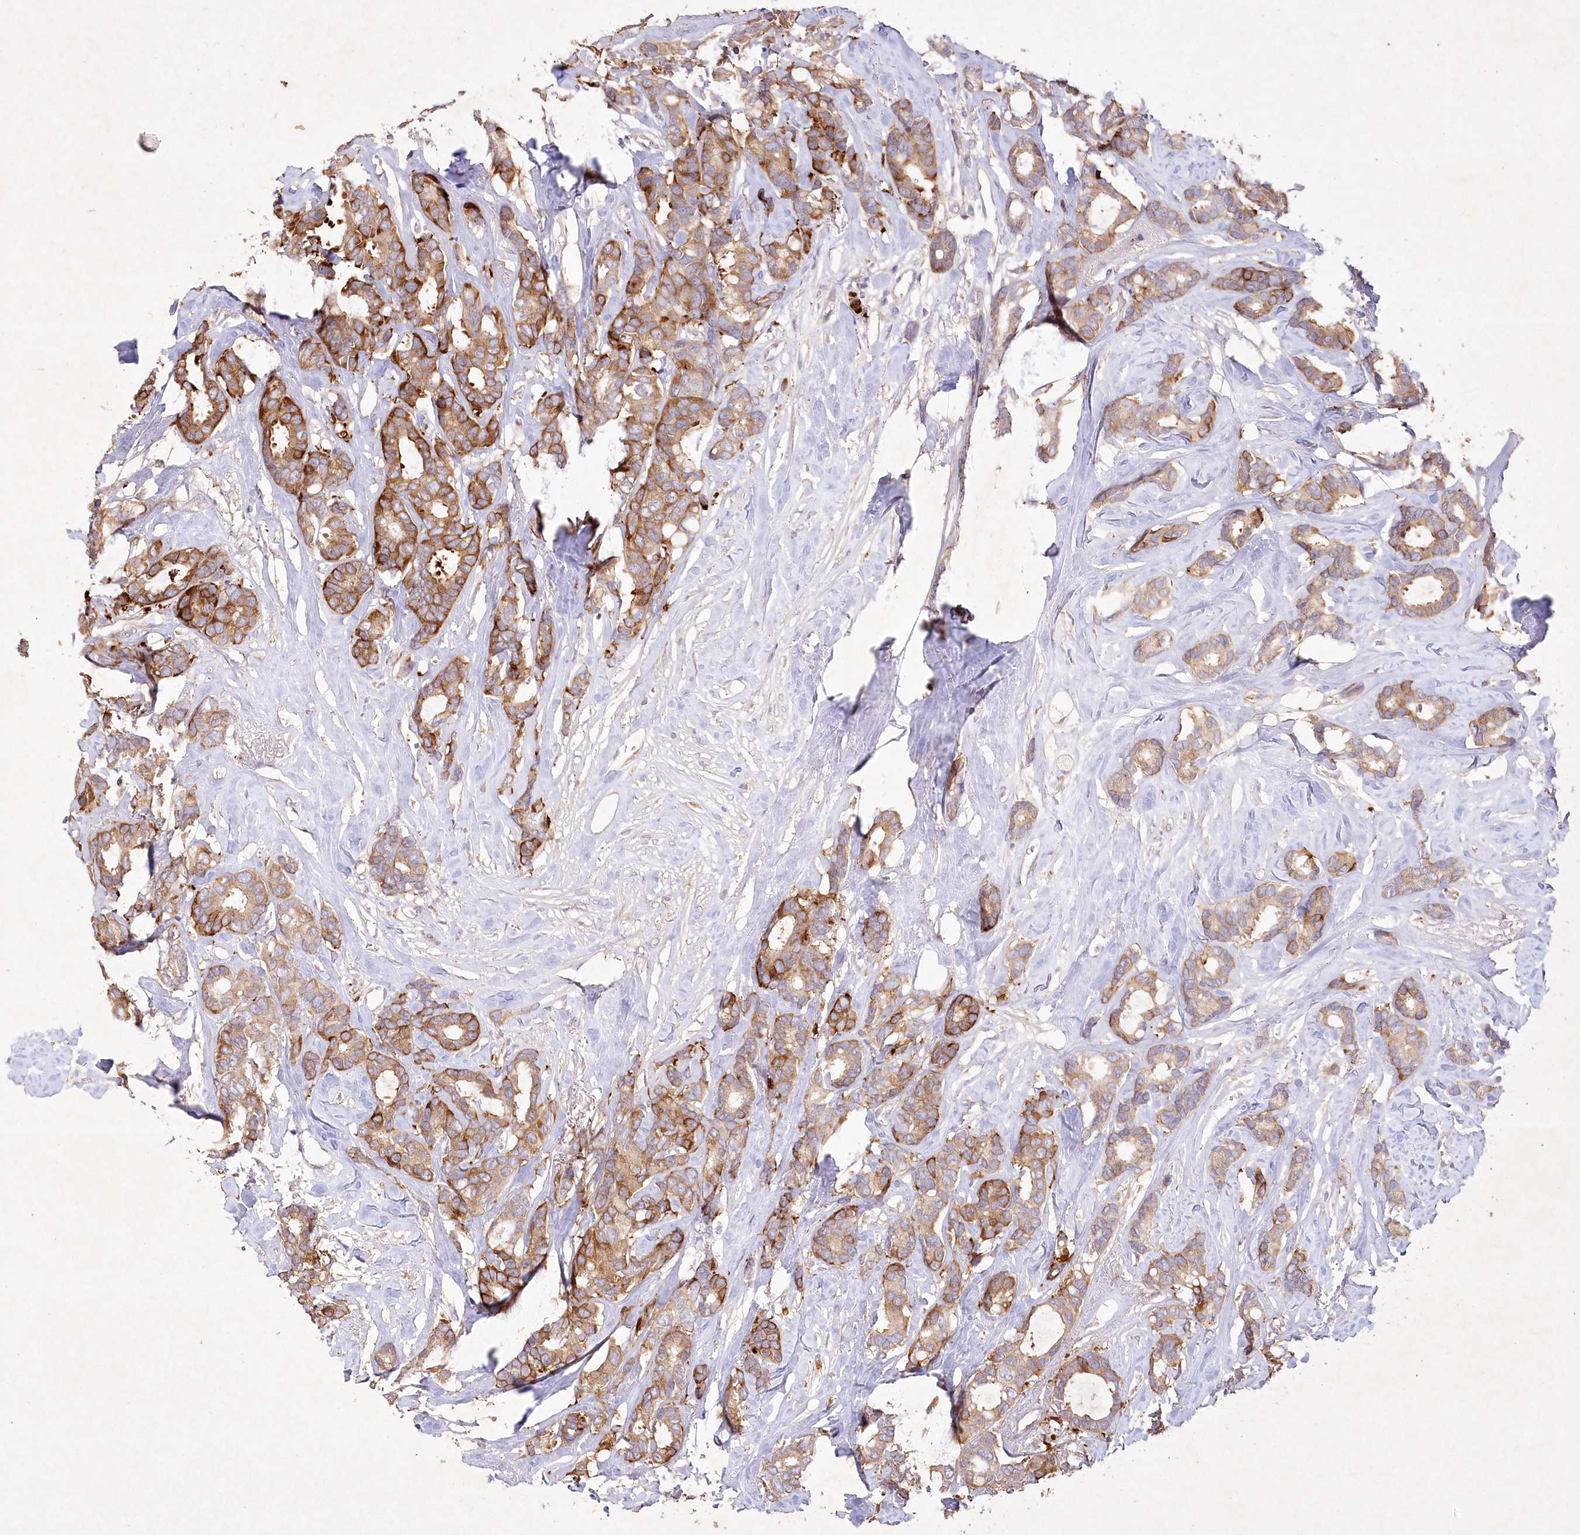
{"staining": {"intensity": "strong", "quantity": ">75%", "location": "cytoplasmic/membranous"}, "tissue": "breast cancer", "cell_type": "Tumor cells", "image_type": "cancer", "snomed": [{"axis": "morphology", "description": "Duct carcinoma"}, {"axis": "topography", "description": "Breast"}], "caption": "Intraductal carcinoma (breast) was stained to show a protein in brown. There is high levels of strong cytoplasmic/membranous positivity in about >75% of tumor cells. Using DAB (3,3'-diaminobenzidine) (brown) and hematoxylin (blue) stains, captured at high magnification using brightfield microscopy.", "gene": "IRAK1BP1", "patient": {"sex": "female", "age": 87}}